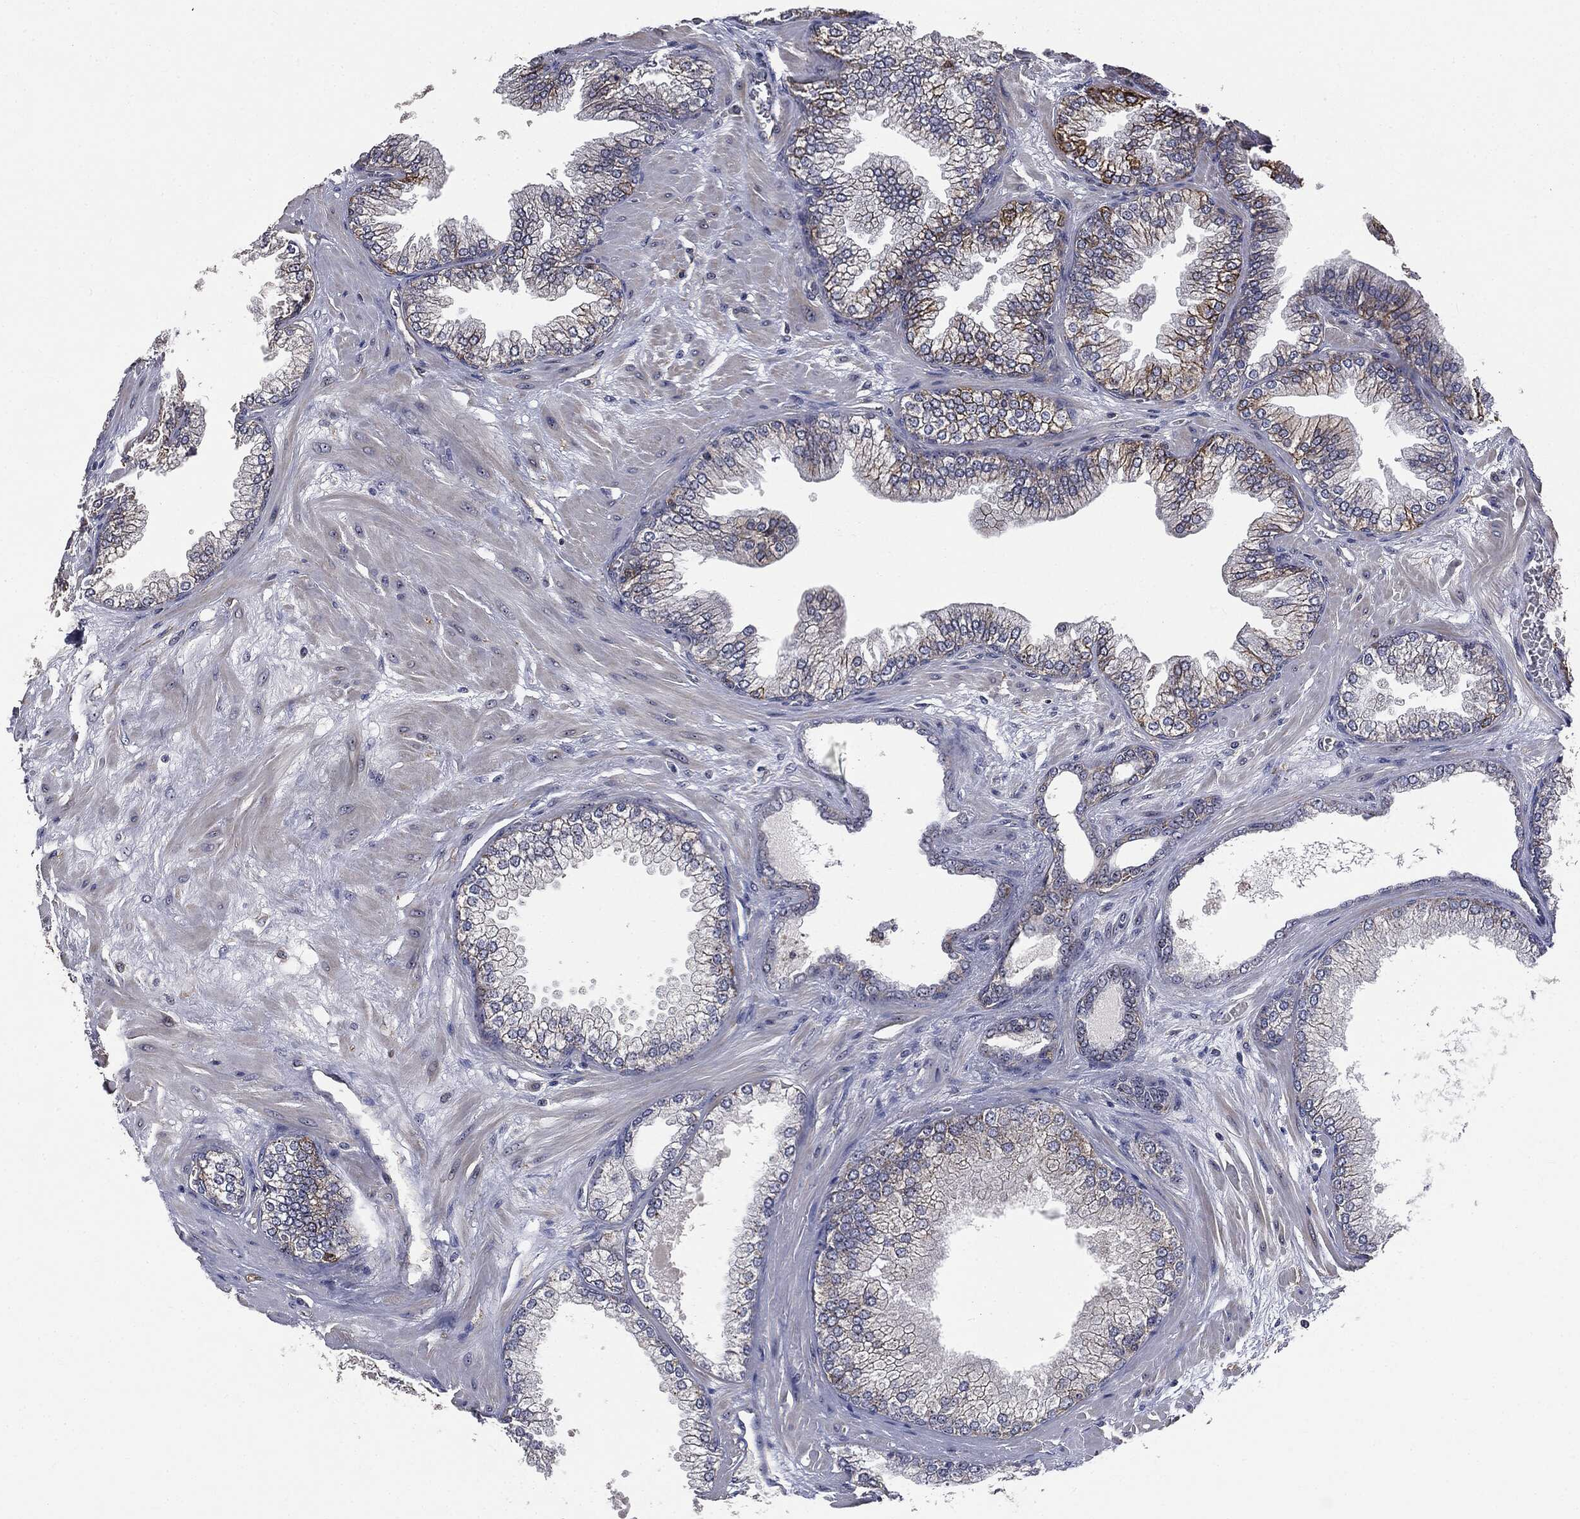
{"staining": {"intensity": "moderate", "quantity": "<25%", "location": "cytoplasmic/membranous"}, "tissue": "prostate cancer", "cell_type": "Tumor cells", "image_type": "cancer", "snomed": [{"axis": "morphology", "description": "Adenocarcinoma, Low grade"}, {"axis": "topography", "description": "Prostate"}], "caption": "Immunohistochemistry image of prostate adenocarcinoma (low-grade) stained for a protein (brown), which exhibits low levels of moderate cytoplasmic/membranous expression in about <25% of tumor cells.", "gene": "TRMT1L", "patient": {"sex": "male", "age": 72}}